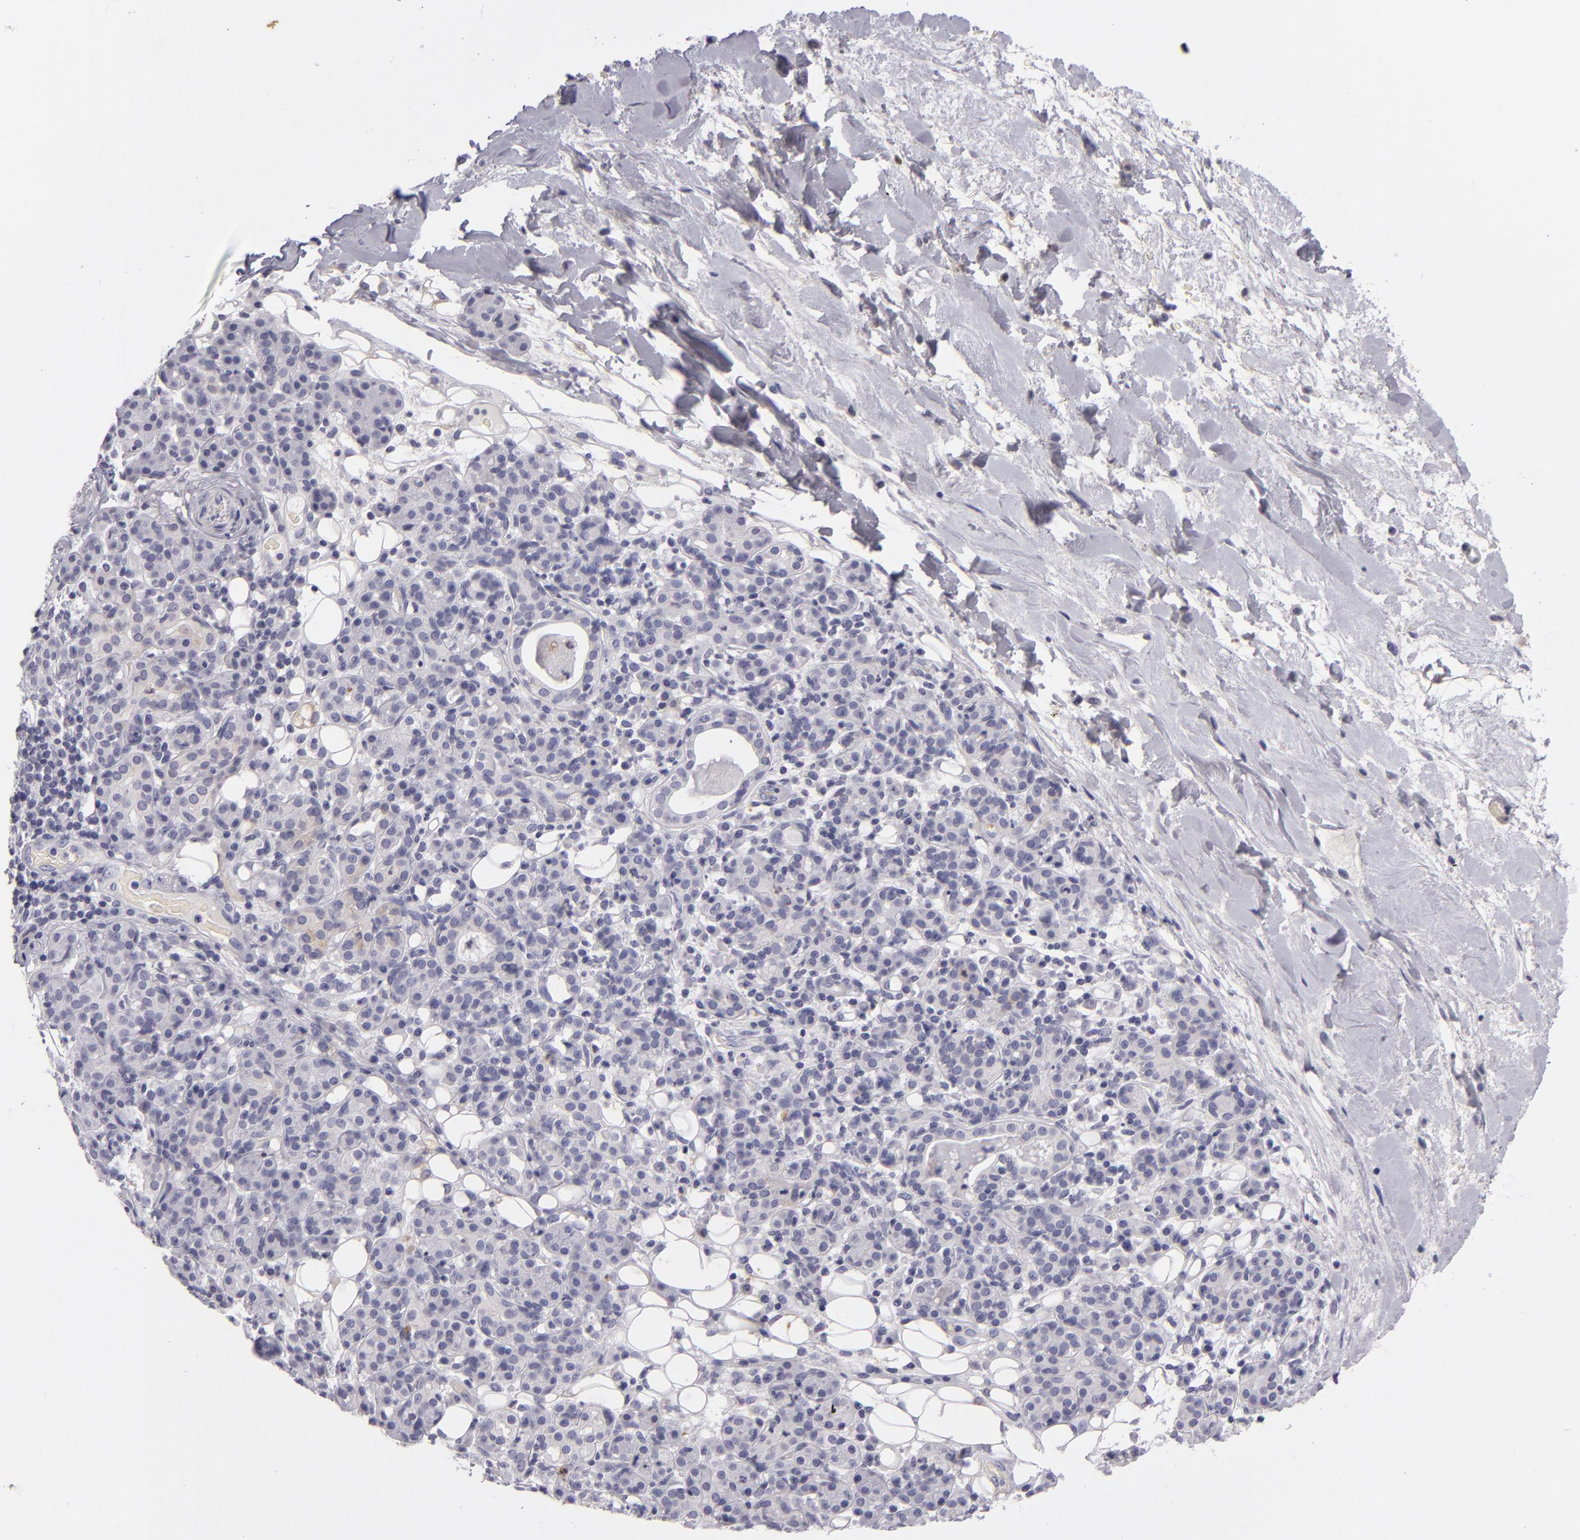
{"staining": {"intensity": "negative", "quantity": "none", "location": "none"}, "tissue": "skin cancer", "cell_type": "Tumor cells", "image_type": "cancer", "snomed": [{"axis": "morphology", "description": "Squamous cell carcinoma, NOS"}, {"axis": "topography", "description": "Skin"}], "caption": "A micrograph of squamous cell carcinoma (skin) stained for a protein reveals no brown staining in tumor cells.", "gene": "TNNC1", "patient": {"sex": "male", "age": 84}}